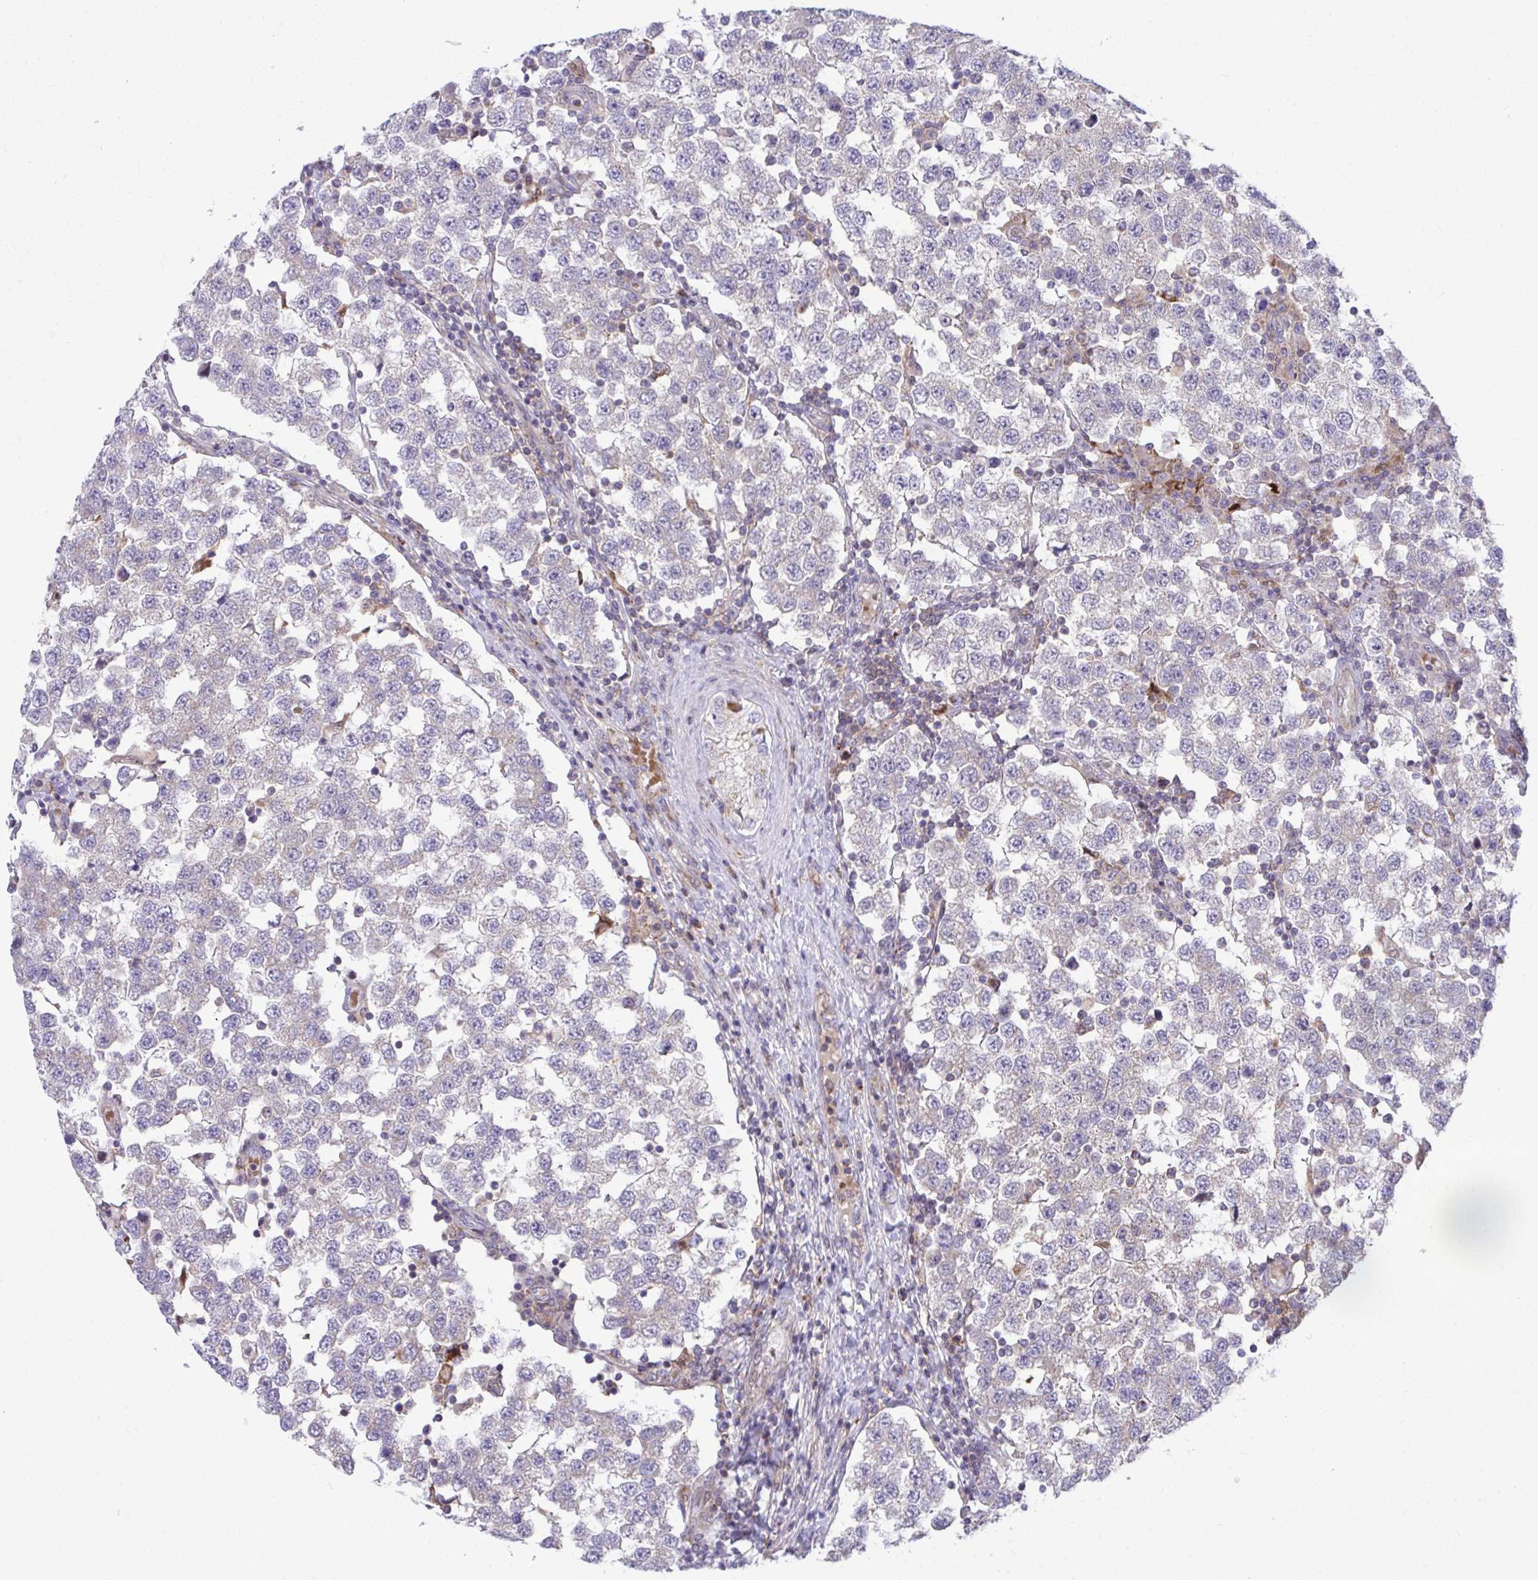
{"staining": {"intensity": "negative", "quantity": "none", "location": "none"}, "tissue": "testis cancer", "cell_type": "Tumor cells", "image_type": "cancer", "snomed": [{"axis": "morphology", "description": "Seminoma, NOS"}, {"axis": "topography", "description": "Testis"}], "caption": "Image shows no protein expression in tumor cells of seminoma (testis) tissue. (Brightfield microscopy of DAB (3,3'-diaminobenzidine) immunohistochemistry at high magnification).", "gene": "C16orf54", "patient": {"sex": "male", "age": 34}}